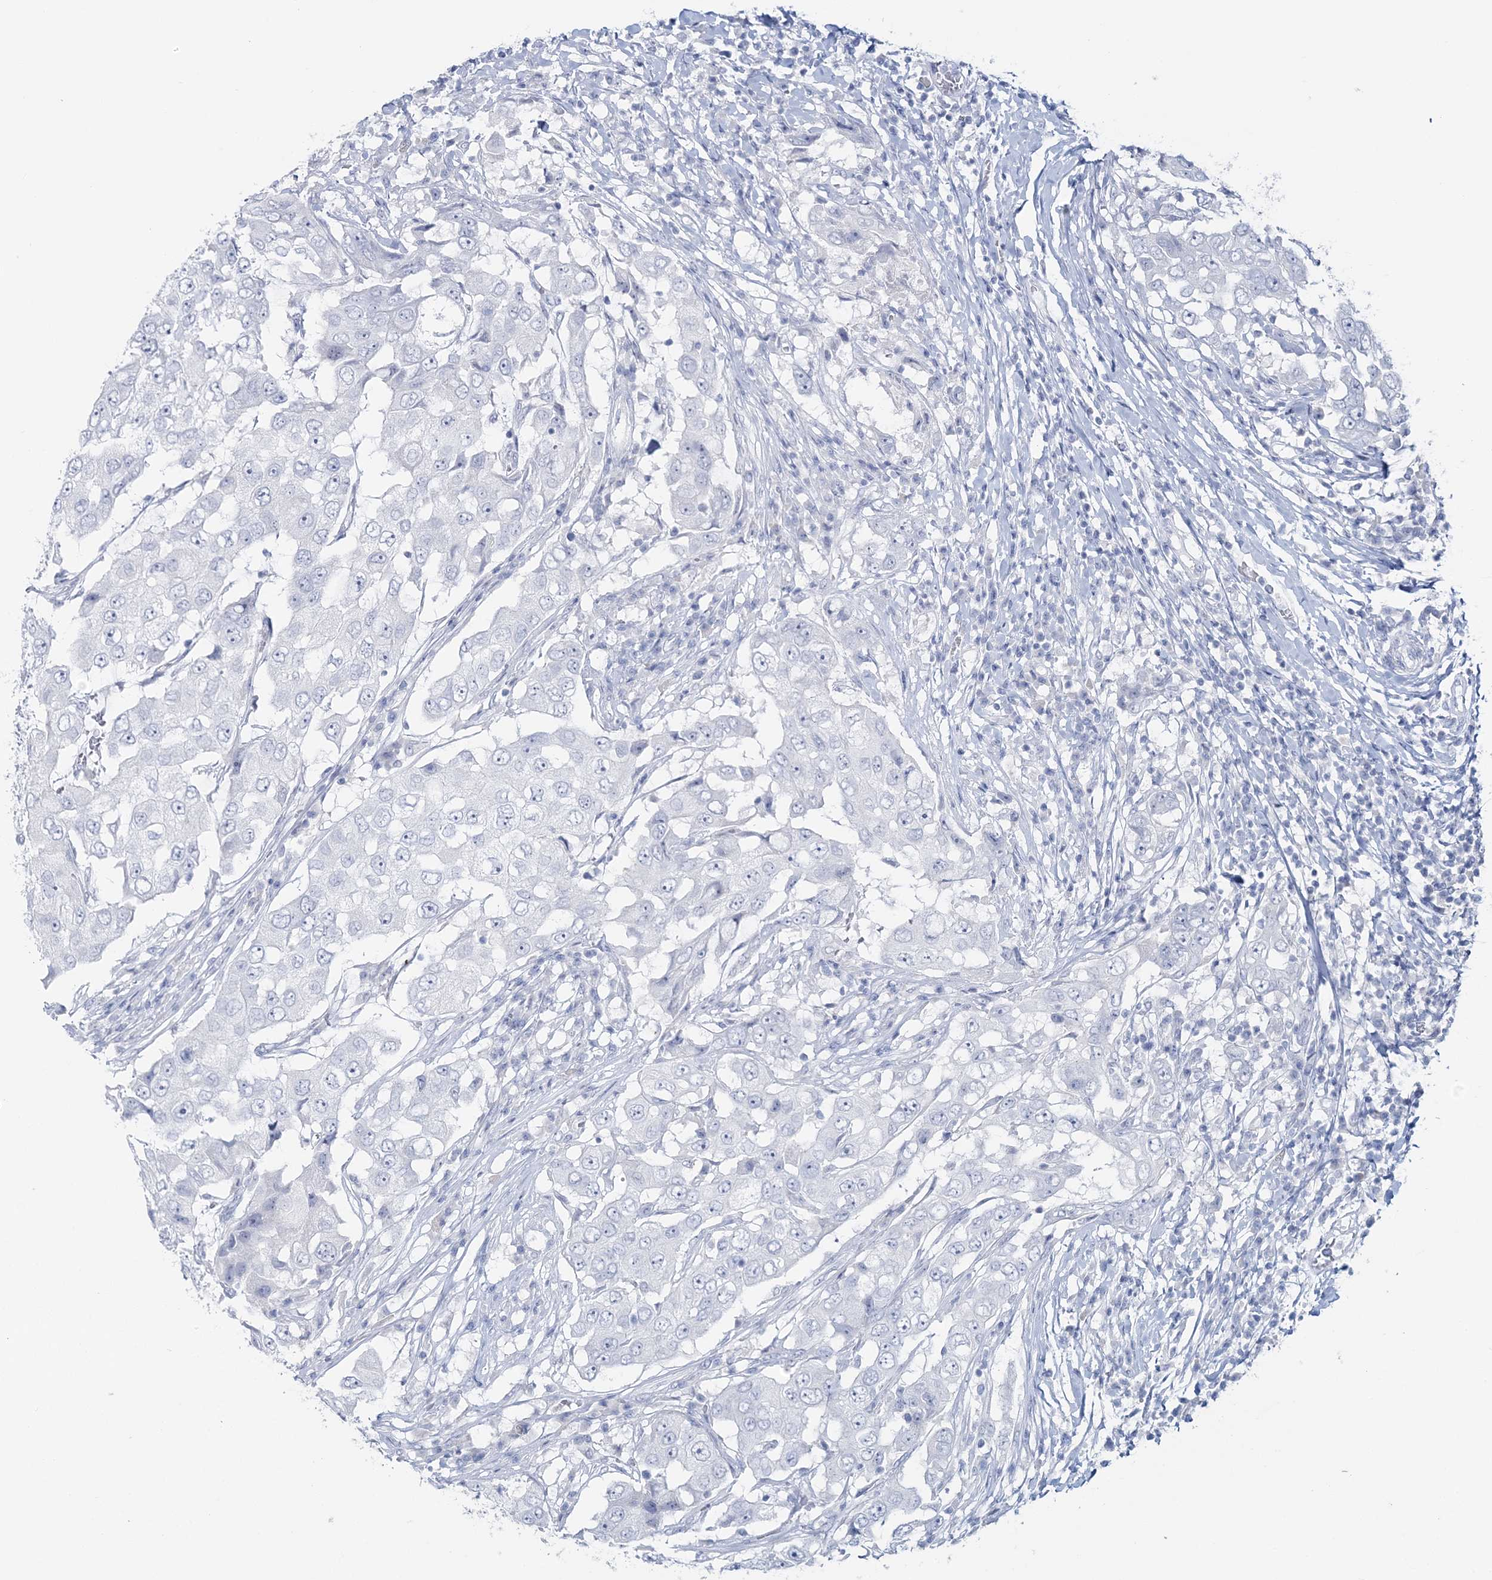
{"staining": {"intensity": "negative", "quantity": "none", "location": "none"}, "tissue": "breast cancer", "cell_type": "Tumor cells", "image_type": "cancer", "snomed": [{"axis": "morphology", "description": "Duct carcinoma"}, {"axis": "topography", "description": "Breast"}], "caption": "A high-resolution photomicrograph shows immunohistochemistry (IHC) staining of breast cancer (intraductal carcinoma), which shows no significant positivity in tumor cells.", "gene": "CYP3A4", "patient": {"sex": "female", "age": 27}}